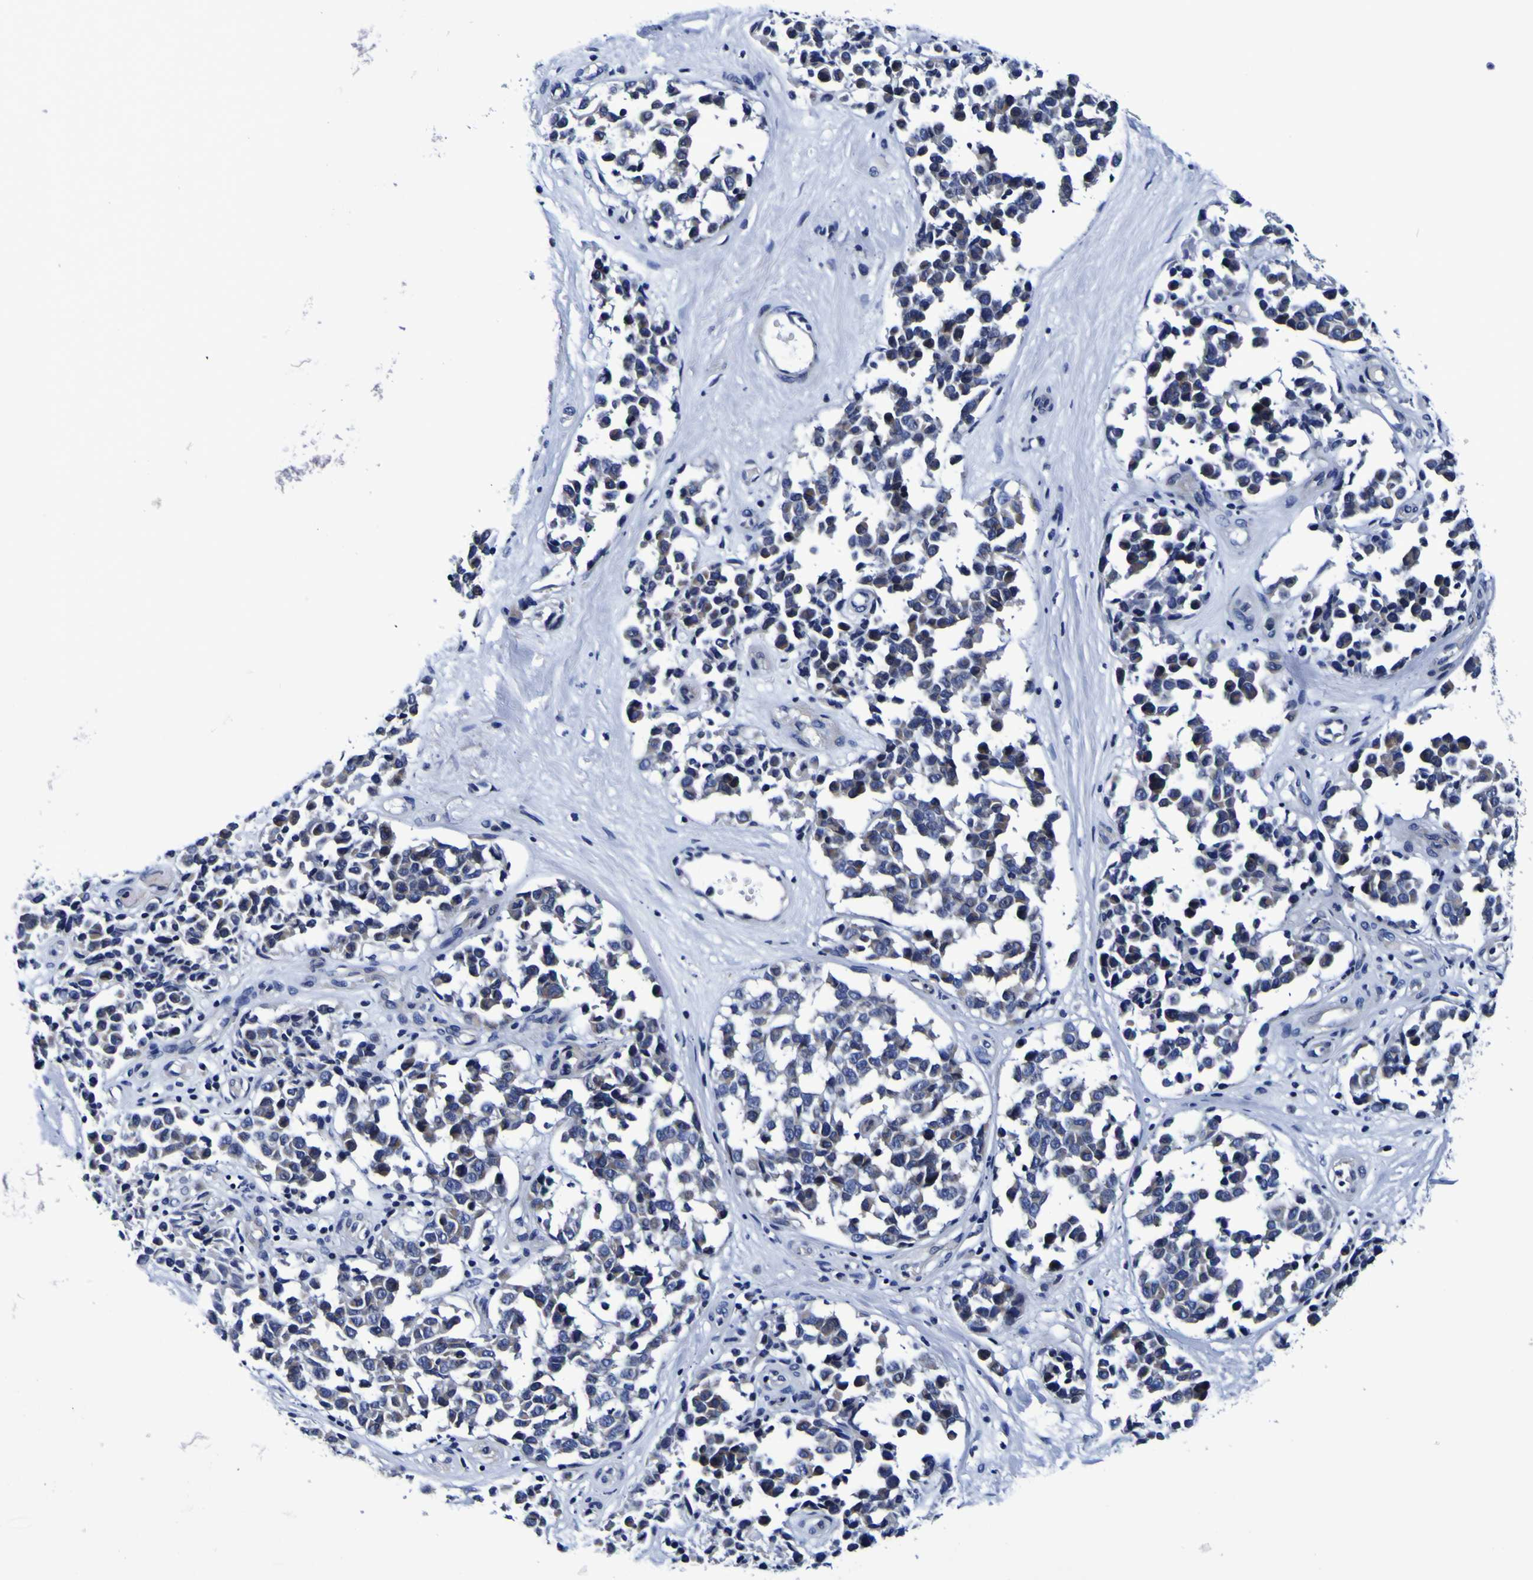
{"staining": {"intensity": "weak", "quantity": ">75%", "location": "cytoplasmic/membranous"}, "tissue": "melanoma", "cell_type": "Tumor cells", "image_type": "cancer", "snomed": [{"axis": "morphology", "description": "Malignant melanoma, NOS"}, {"axis": "topography", "description": "Skin"}], "caption": "Brown immunohistochemical staining in malignant melanoma reveals weak cytoplasmic/membranous positivity in approximately >75% of tumor cells.", "gene": "PDLIM4", "patient": {"sex": "female", "age": 64}}